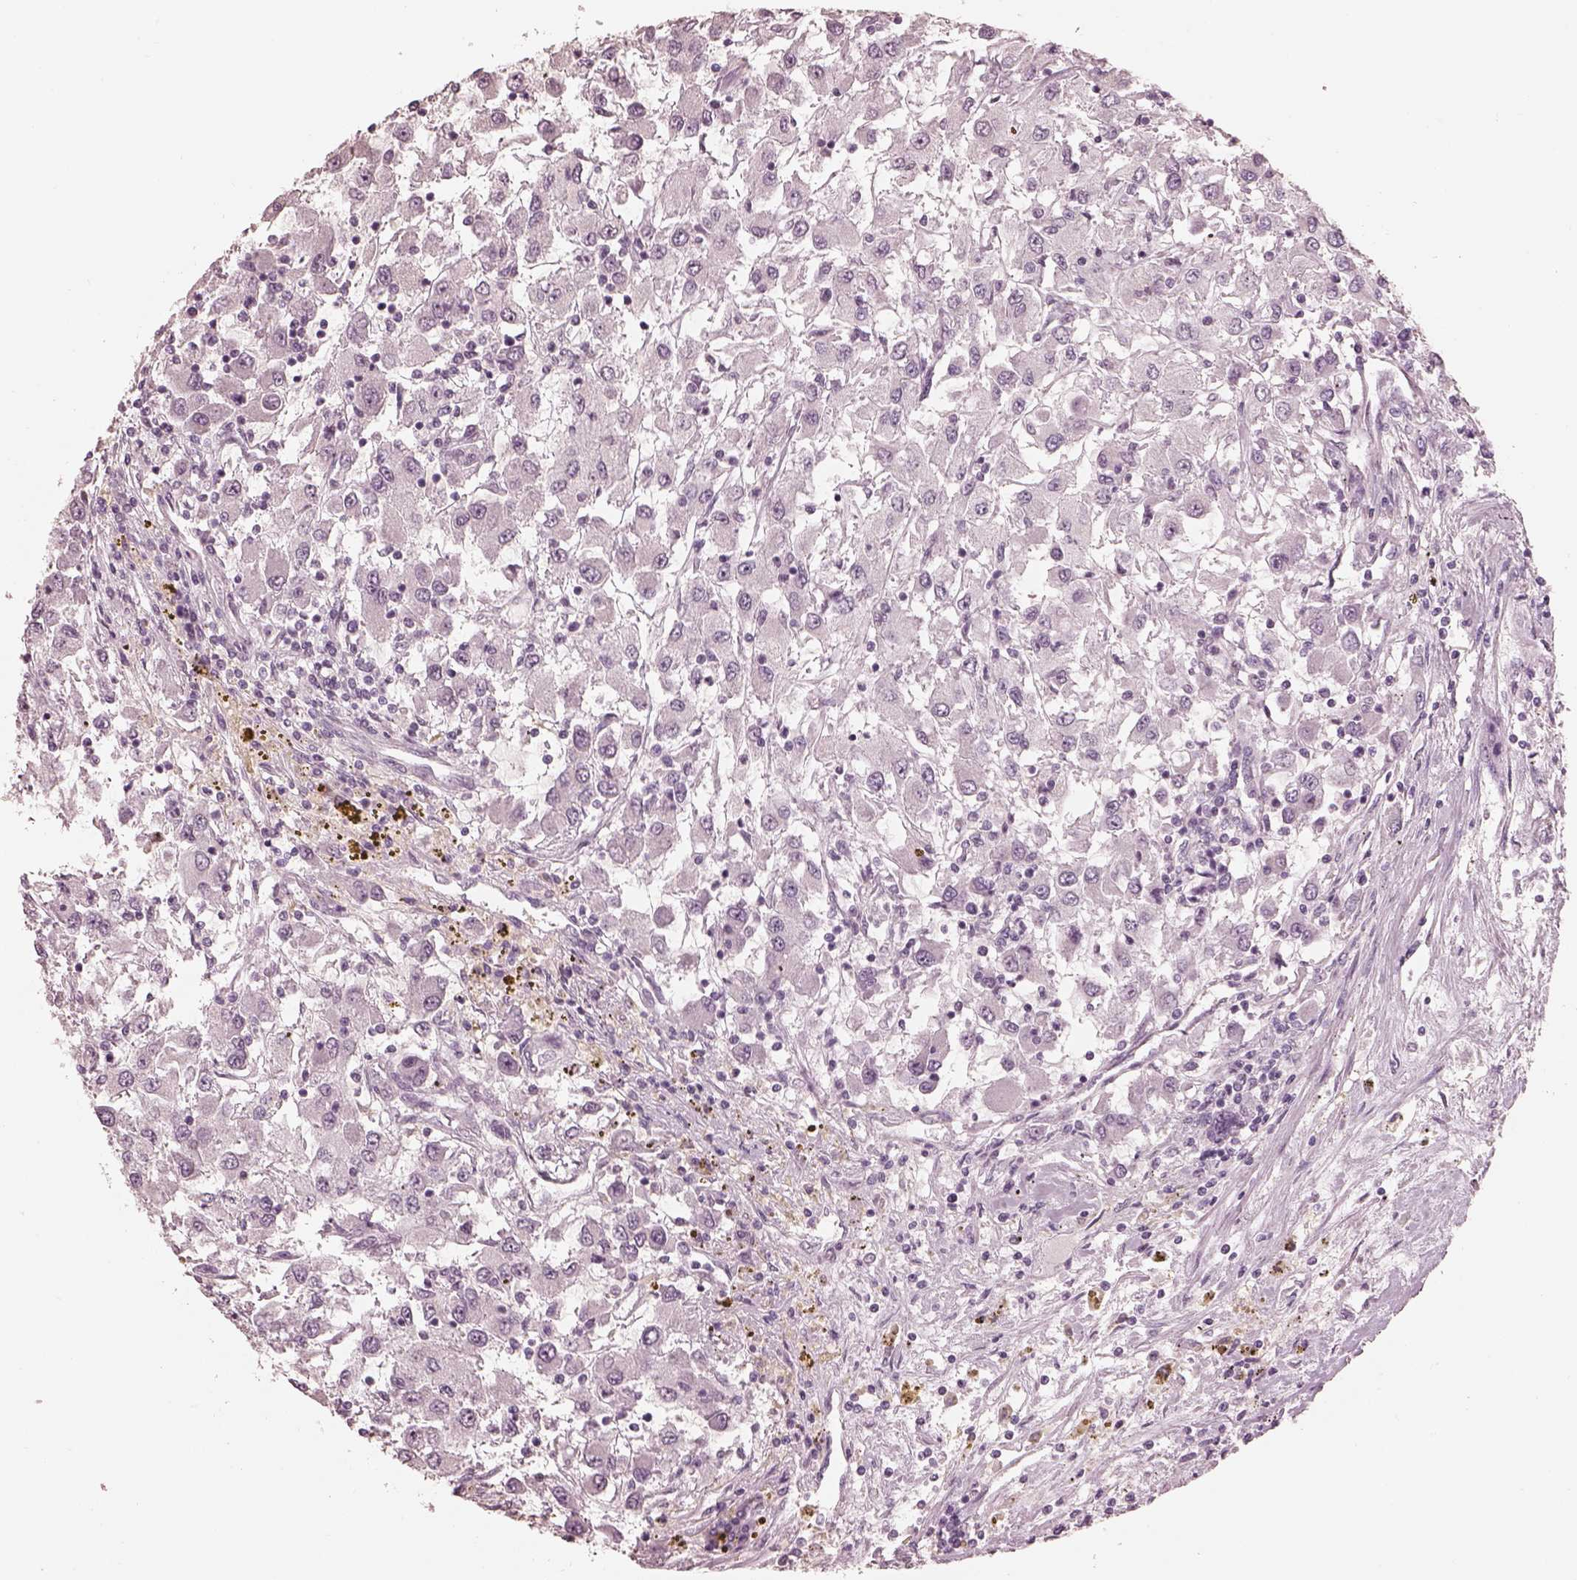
{"staining": {"intensity": "negative", "quantity": "none", "location": "none"}, "tissue": "renal cancer", "cell_type": "Tumor cells", "image_type": "cancer", "snomed": [{"axis": "morphology", "description": "Adenocarcinoma, NOS"}, {"axis": "topography", "description": "Kidney"}], "caption": "IHC histopathology image of human renal cancer stained for a protein (brown), which shows no expression in tumor cells.", "gene": "PRKACG", "patient": {"sex": "female", "age": 67}}